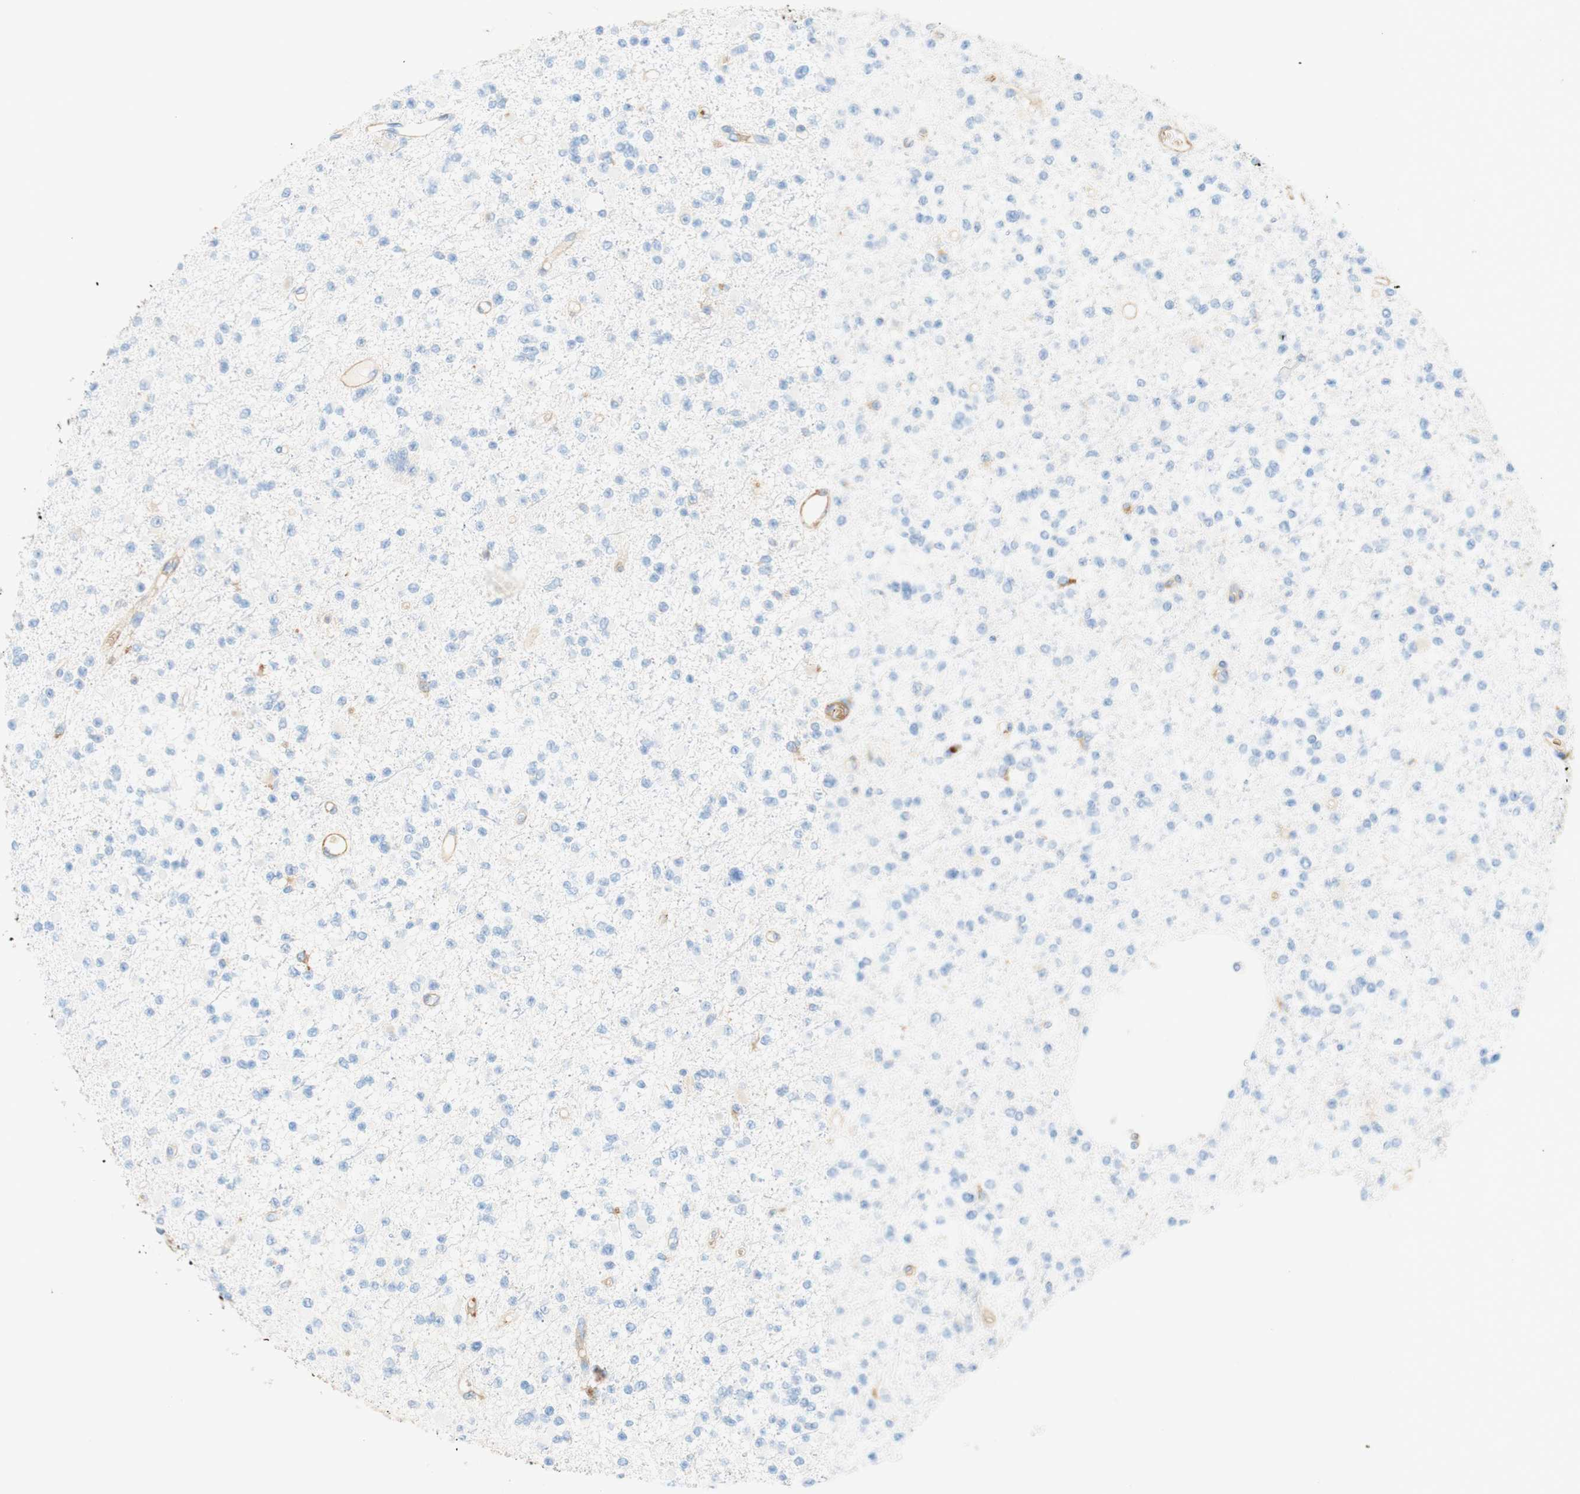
{"staining": {"intensity": "negative", "quantity": "none", "location": "none"}, "tissue": "glioma", "cell_type": "Tumor cells", "image_type": "cancer", "snomed": [{"axis": "morphology", "description": "Glioma, malignant, Low grade"}, {"axis": "topography", "description": "Brain"}], "caption": "Immunohistochemistry photomicrograph of malignant glioma (low-grade) stained for a protein (brown), which demonstrates no positivity in tumor cells.", "gene": "STOM", "patient": {"sex": "female", "age": 22}}